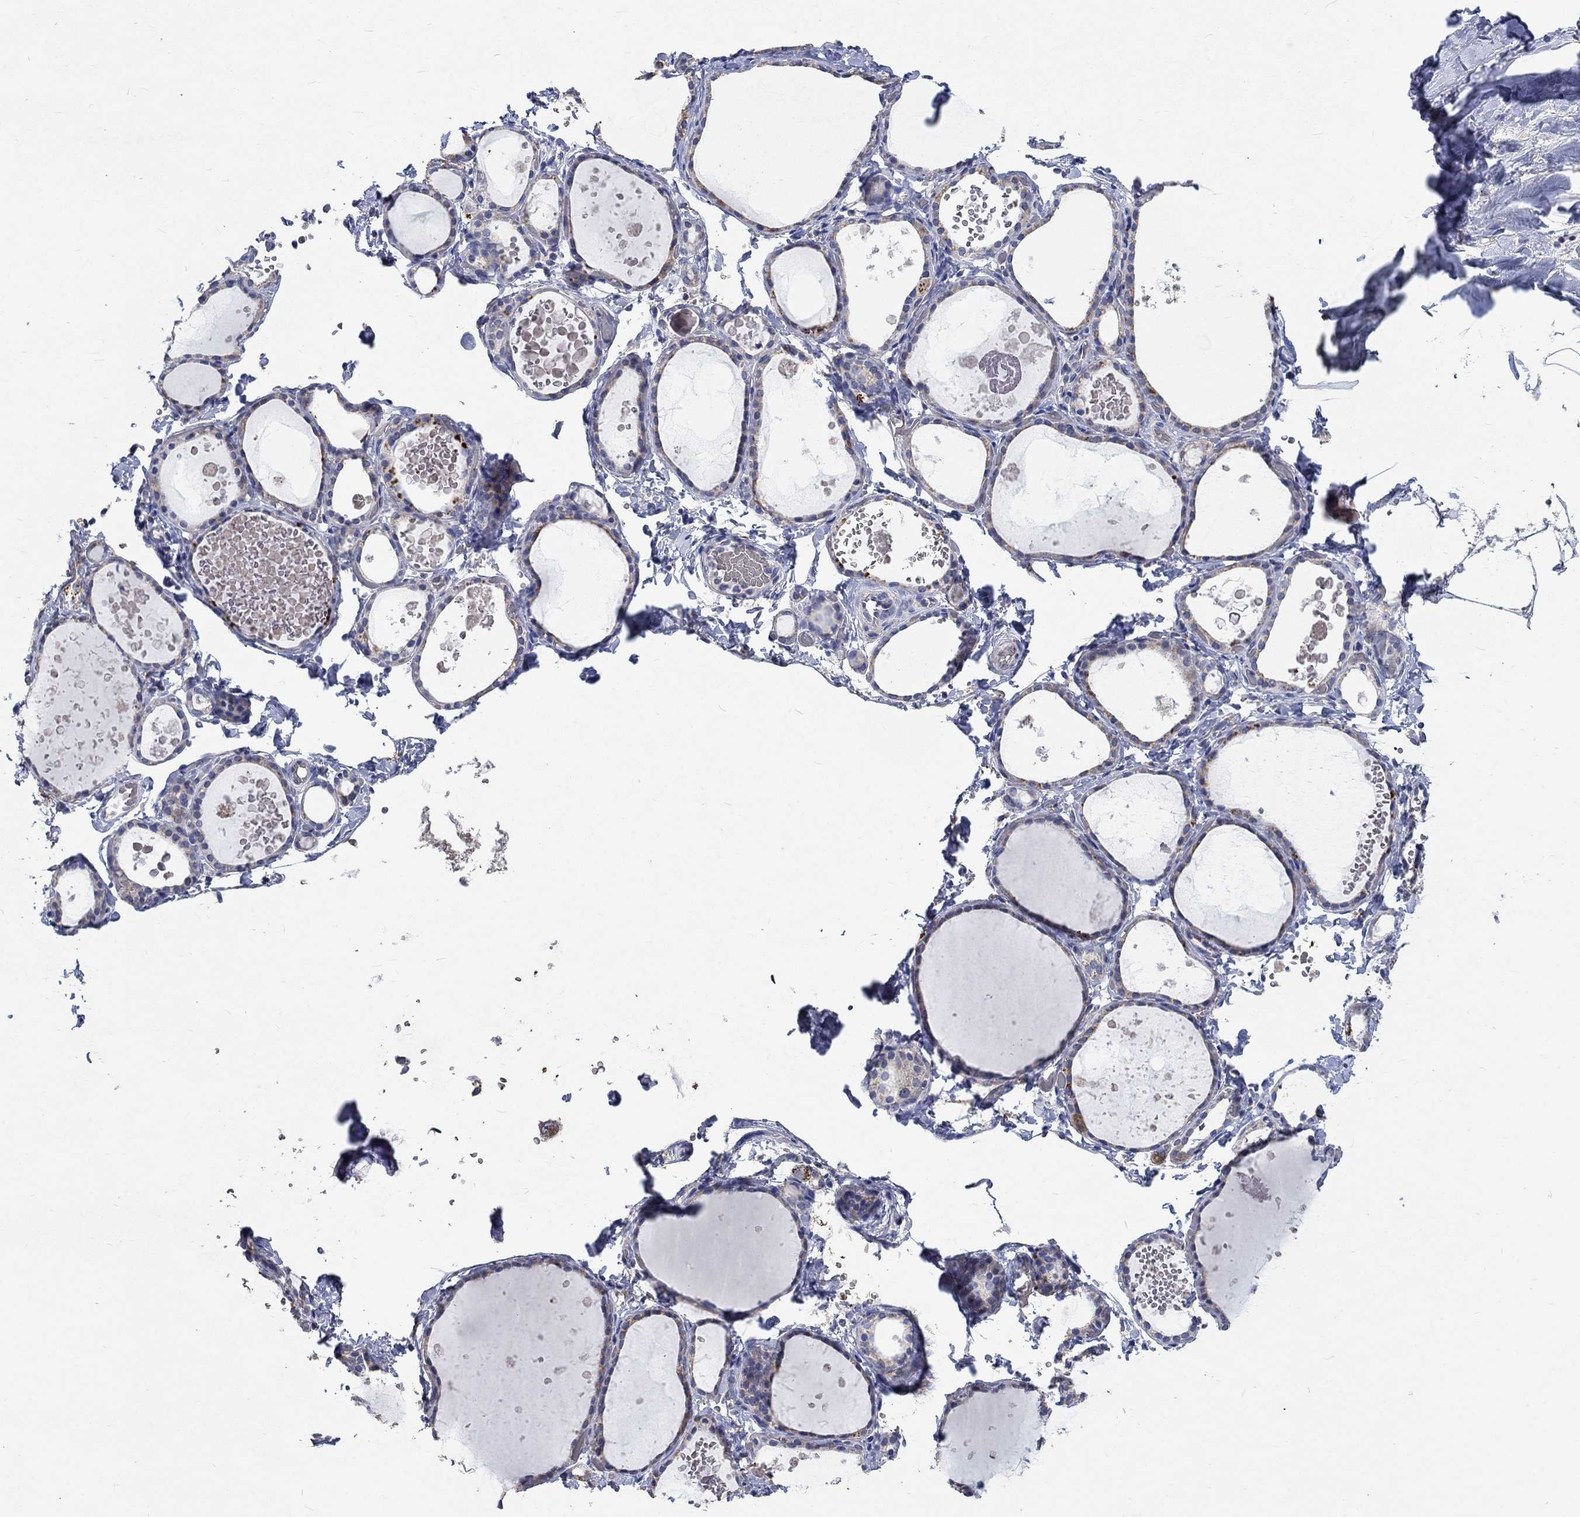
{"staining": {"intensity": "moderate", "quantity": "<25%", "location": "cytoplasmic/membranous"}, "tissue": "thyroid gland", "cell_type": "Glandular cells", "image_type": "normal", "snomed": [{"axis": "morphology", "description": "Normal tissue, NOS"}, {"axis": "topography", "description": "Thyroid gland"}], "caption": "The image exhibits staining of benign thyroid gland, revealing moderate cytoplasmic/membranous protein positivity (brown color) within glandular cells.", "gene": "UGT8", "patient": {"sex": "female", "age": 56}}